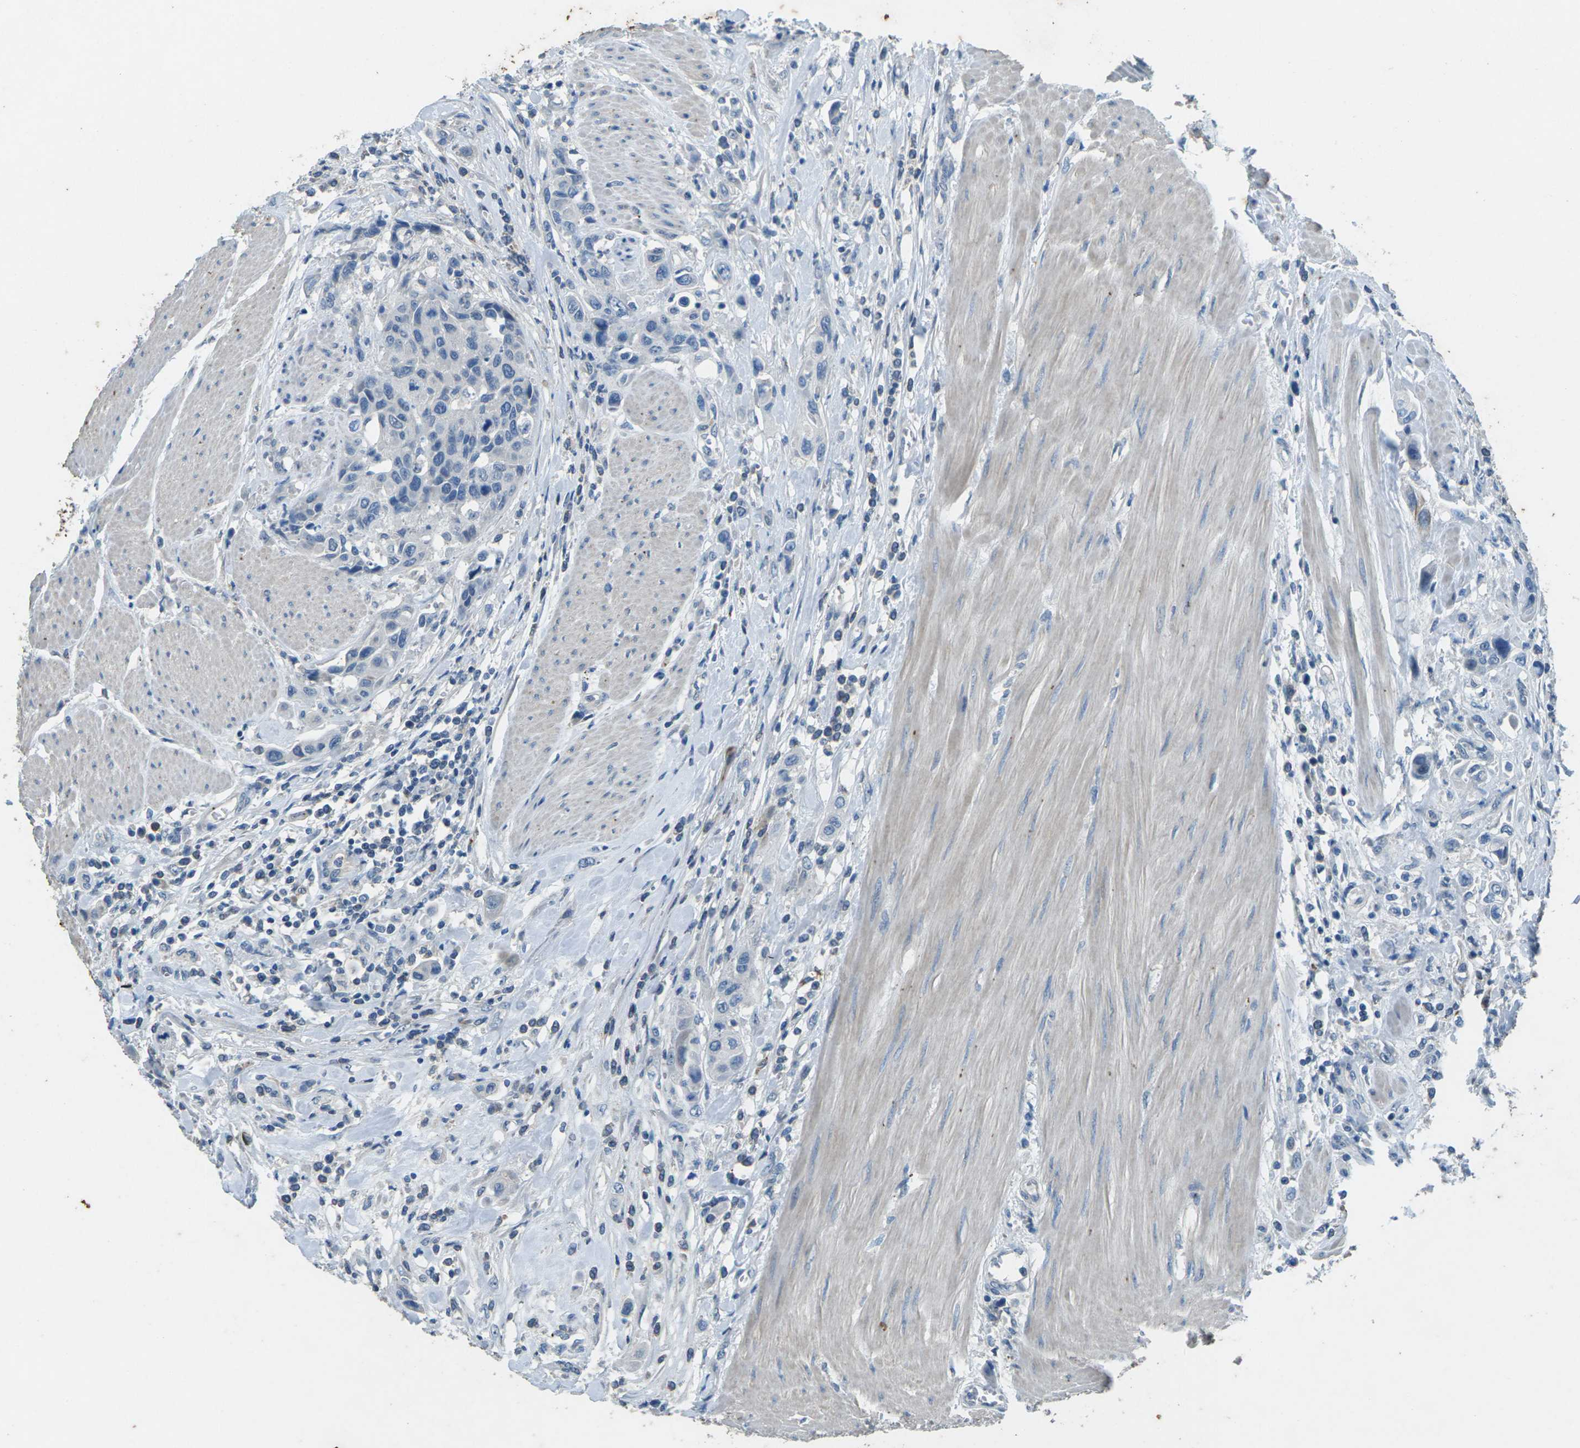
{"staining": {"intensity": "negative", "quantity": "none", "location": "none"}, "tissue": "urothelial cancer", "cell_type": "Tumor cells", "image_type": "cancer", "snomed": [{"axis": "morphology", "description": "Urothelial carcinoma, High grade"}, {"axis": "topography", "description": "Urinary bladder"}], "caption": "Tumor cells show no significant protein expression in high-grade urothelial carcinoma.", "gene": "SIGLEC14", "patient": {"sex": "male", "age": 50}}